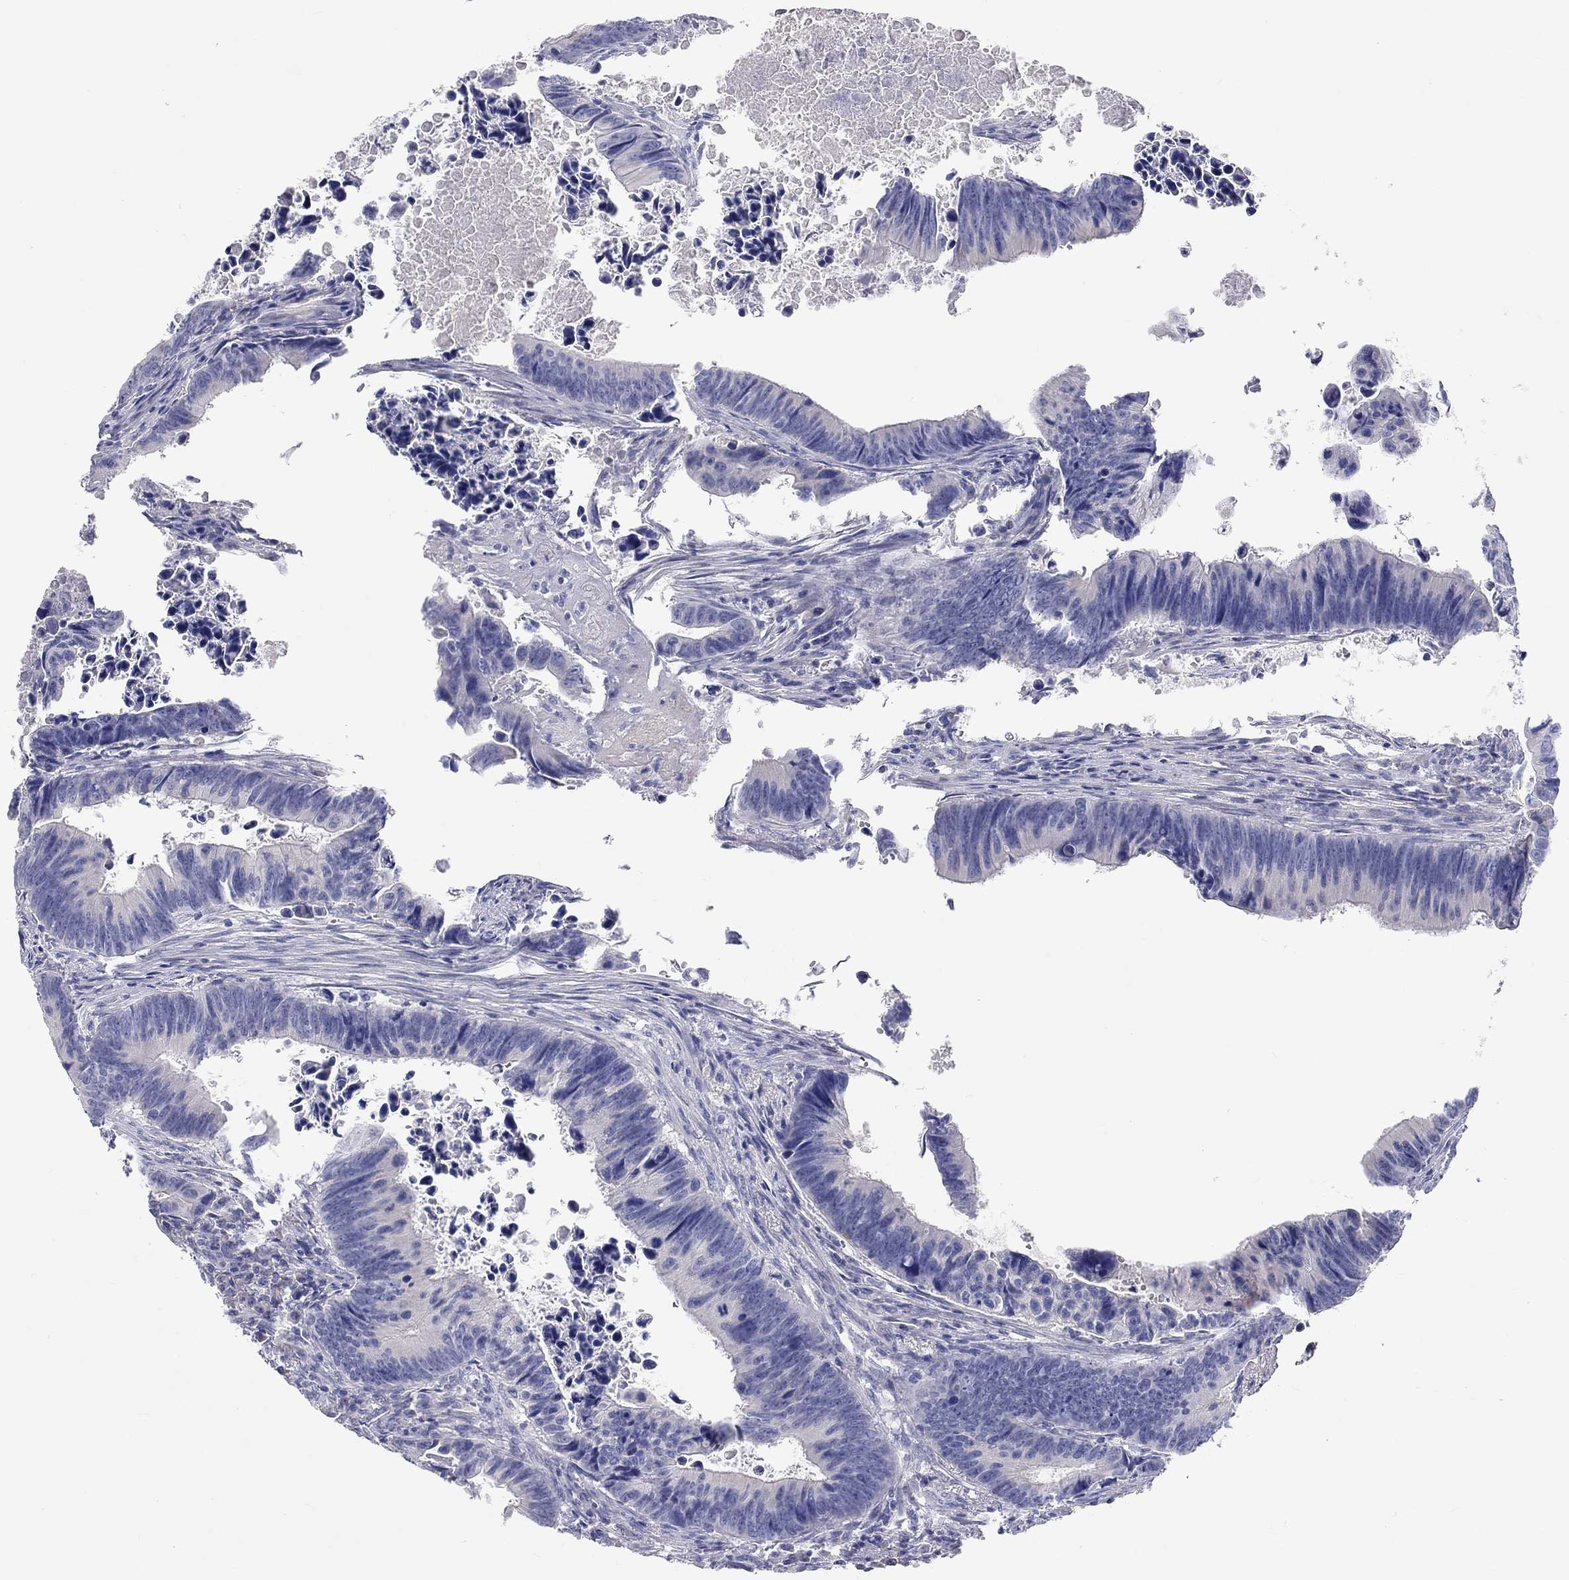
{"staining": {"intensity": "negative", "quantity": "none", "location": "none"}, "tissue": "colorectal cancer", "cell_type": "Tumor cells", "image_type": "cancer", "snomed": [{"axis": "morphology", "description": "Adenocarcinoma, NOS"}, {"axis": "topography", "description": "Colon"}], "caption": "High power microscopy micrograph of an IHC micrograph of colorectal cancer, revealing no significant staining in tumor cells.", "gene": "RCAN1", "patient": {"sex": "female", "age": 87}}